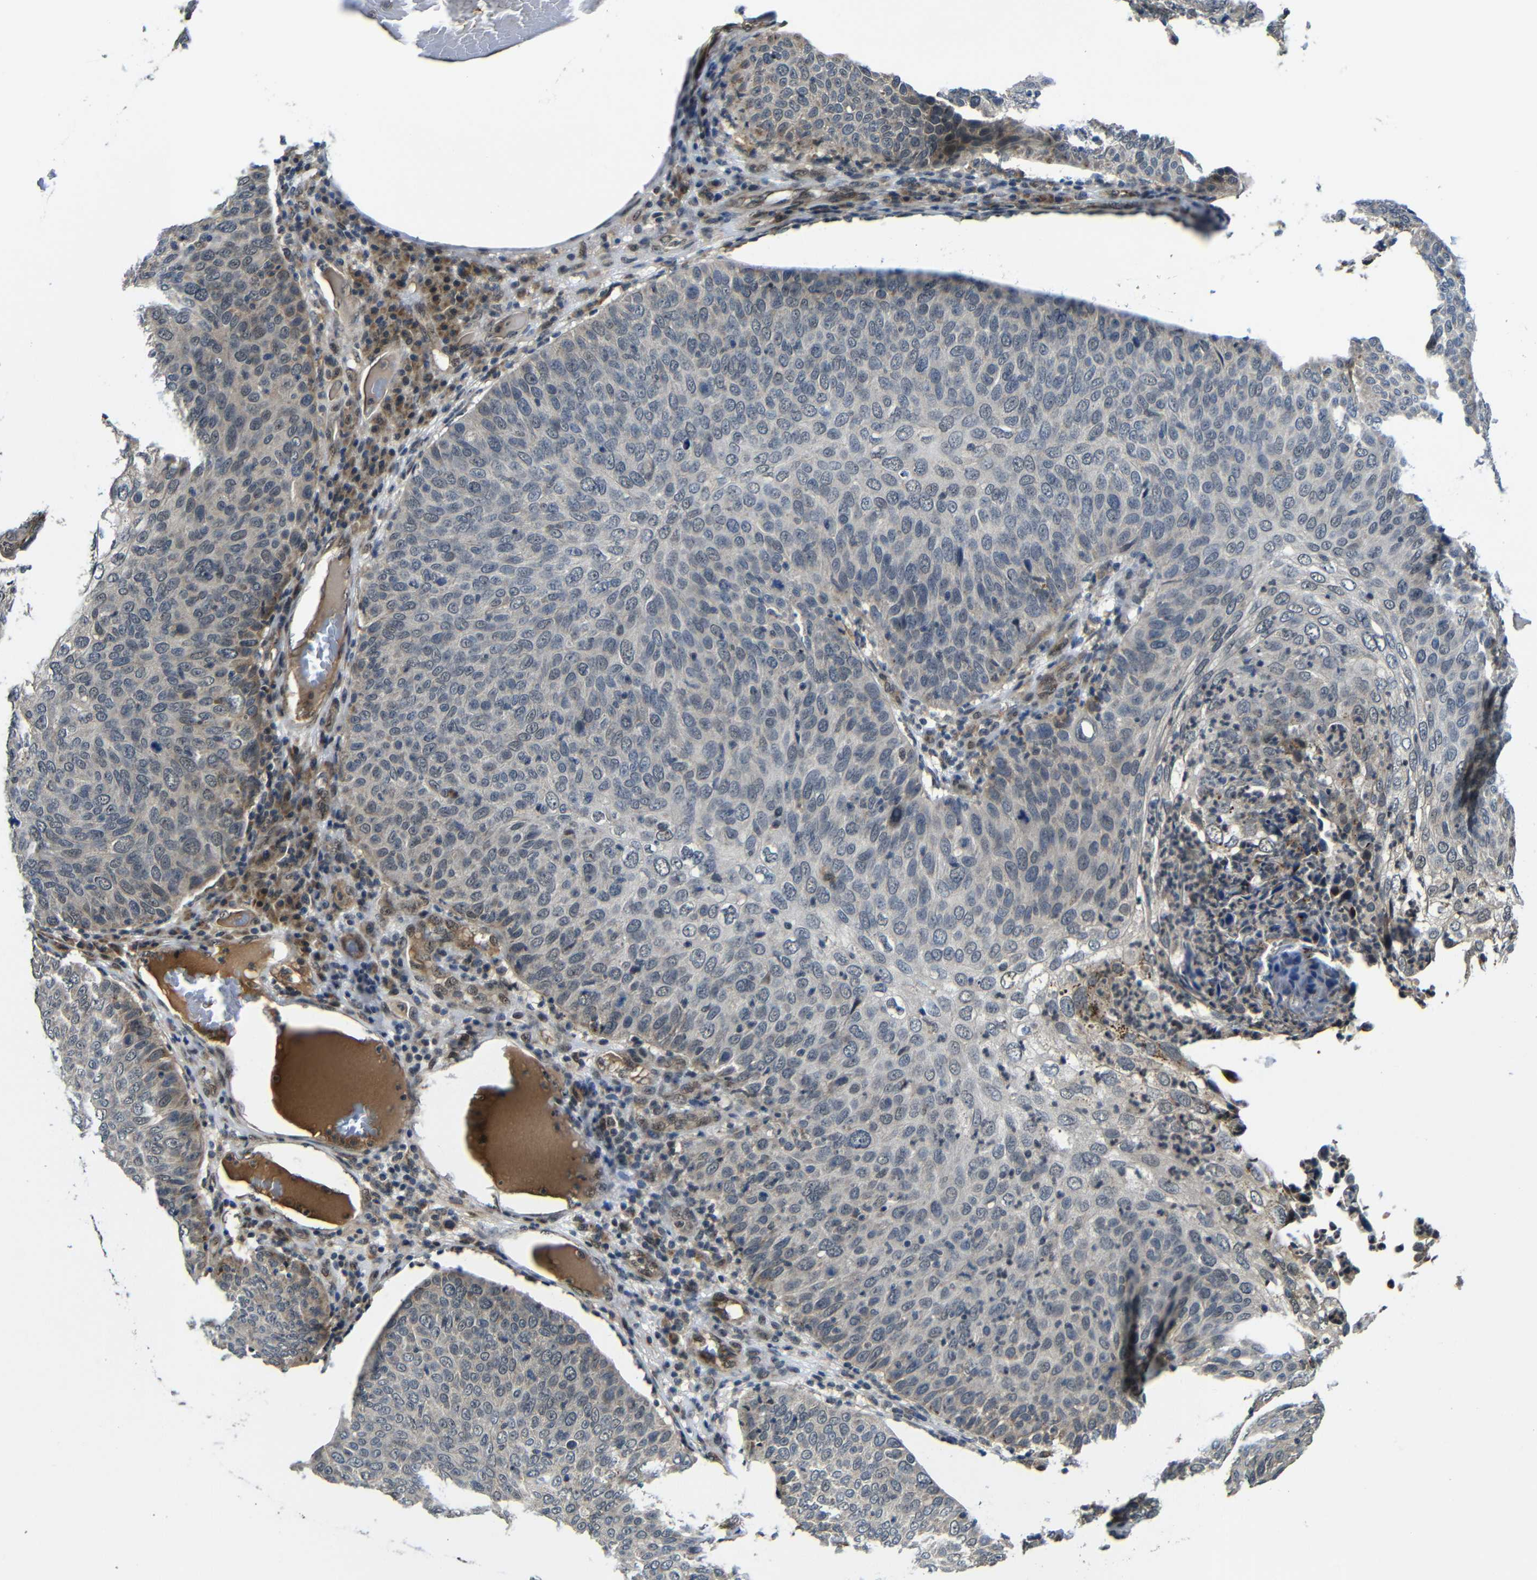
{"staining": {"intensity": "negative", "quantity": "none", "location": "none"}, "tissue": "skin cancer", "cell_type": "Tumor cells", "image_type": "cancer", "snomed": [{"axis": "morphology", "description": "Squamous cell carcinoma, NOS"}, {"axis": "topography", "description": "Skin"}], "caption": "A photomicrograph of squamous cell carcinoma (skin) stained for a protein exhibits no brown staining in tumor cells.", "gene": "FAM172A", "patient": {"sex": "male", "age": 87}}